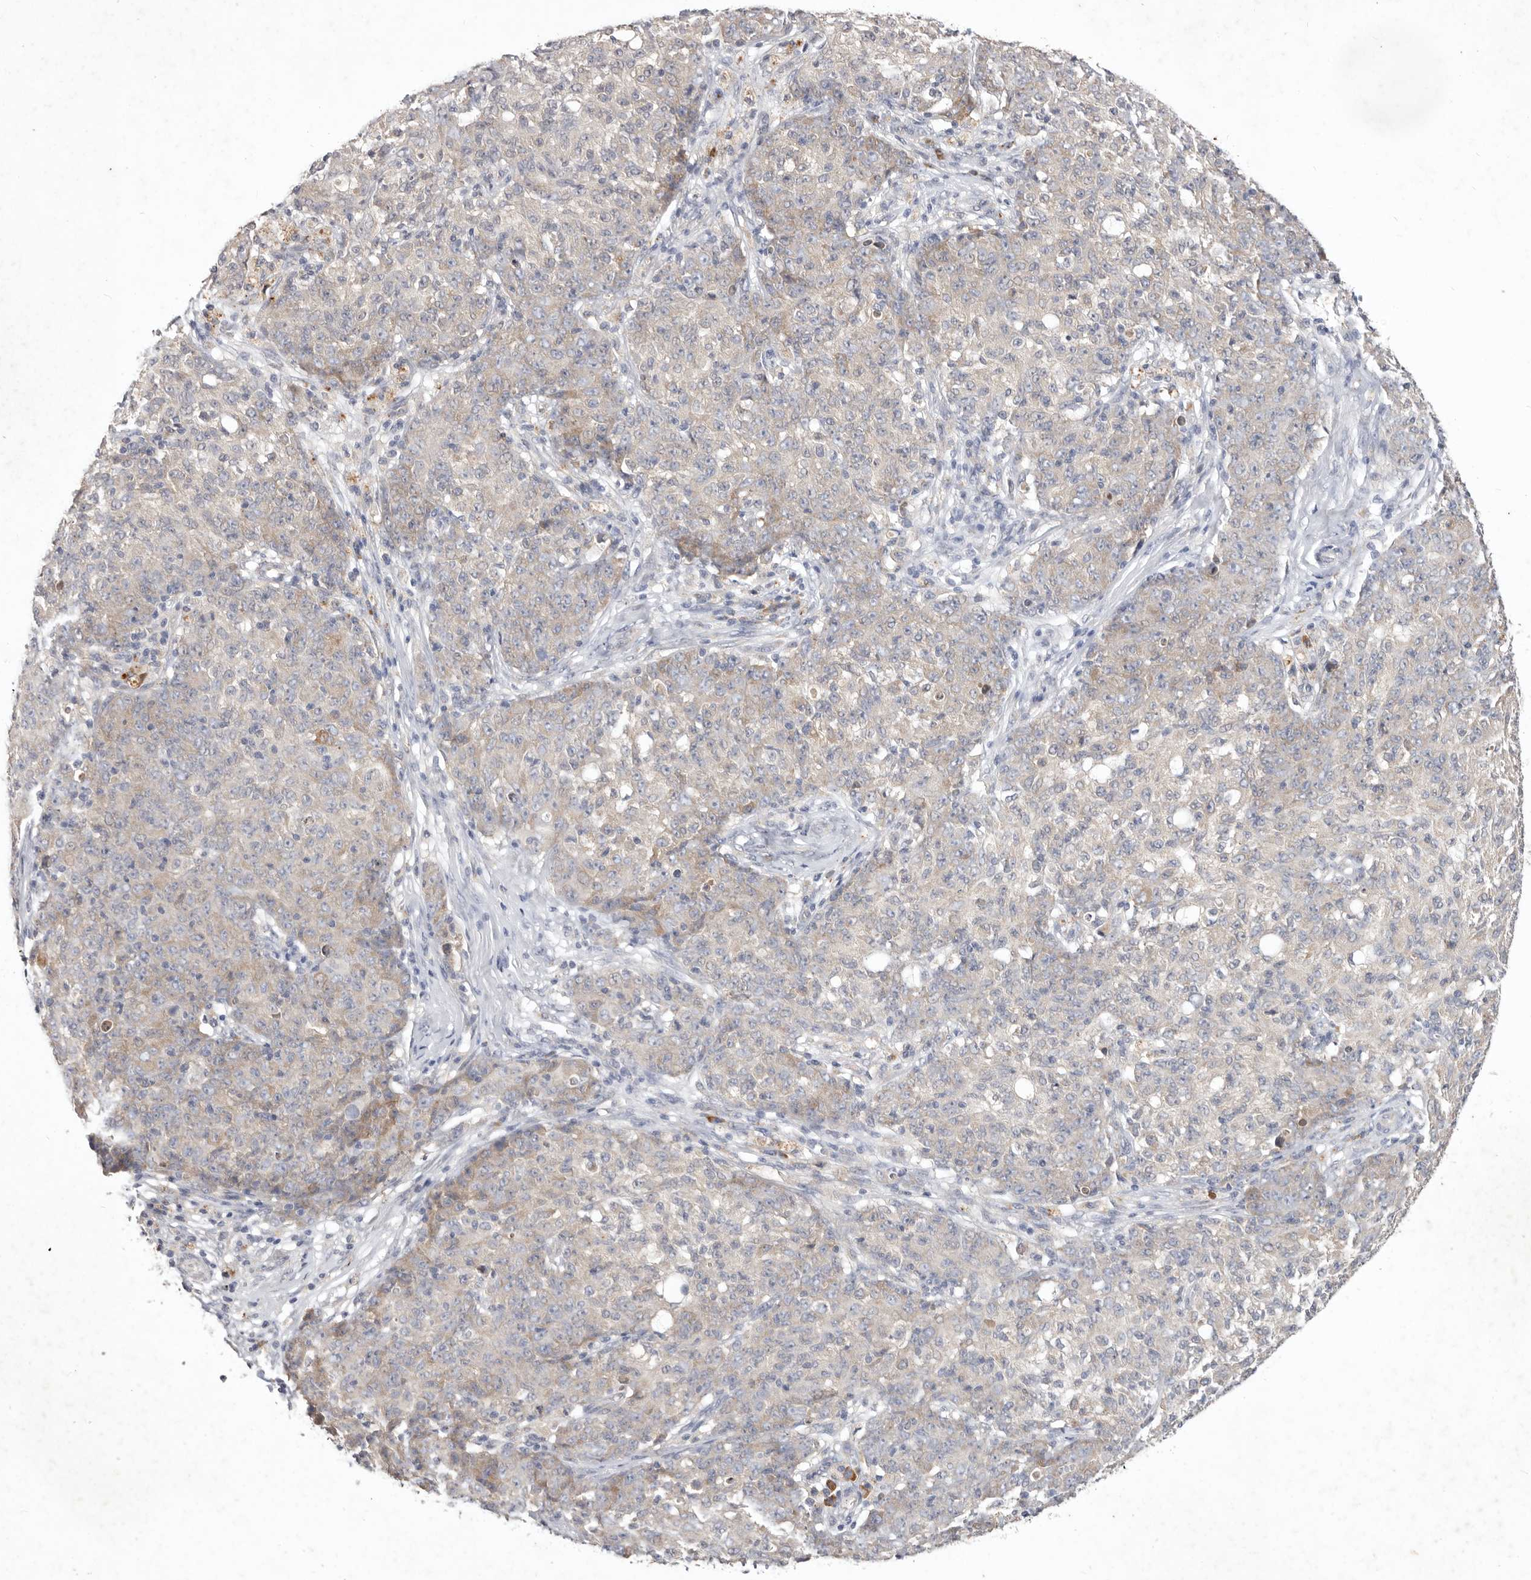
{"staining": {"intensity": "moderate", "quantity": "<25%", "location": "cytoplasmic/membranous"}, "tissue": "ovarian cancer", "cell_type": "Tumor cells", "image_type": "cancer", "snomed": [{"axis": "morphology", "description": "Carcinoma, endometroid"}, {"axis": "topography", "description": "Ovary"}], "caption": "Ovarian cancer was stained to show a protein in brown. There is low levels of moderate cytoplasmic/membranous positivity in approximately <25% of tumor cells.", "gene": "WDR77", "patient": {"sex": "female", "age": 42}}